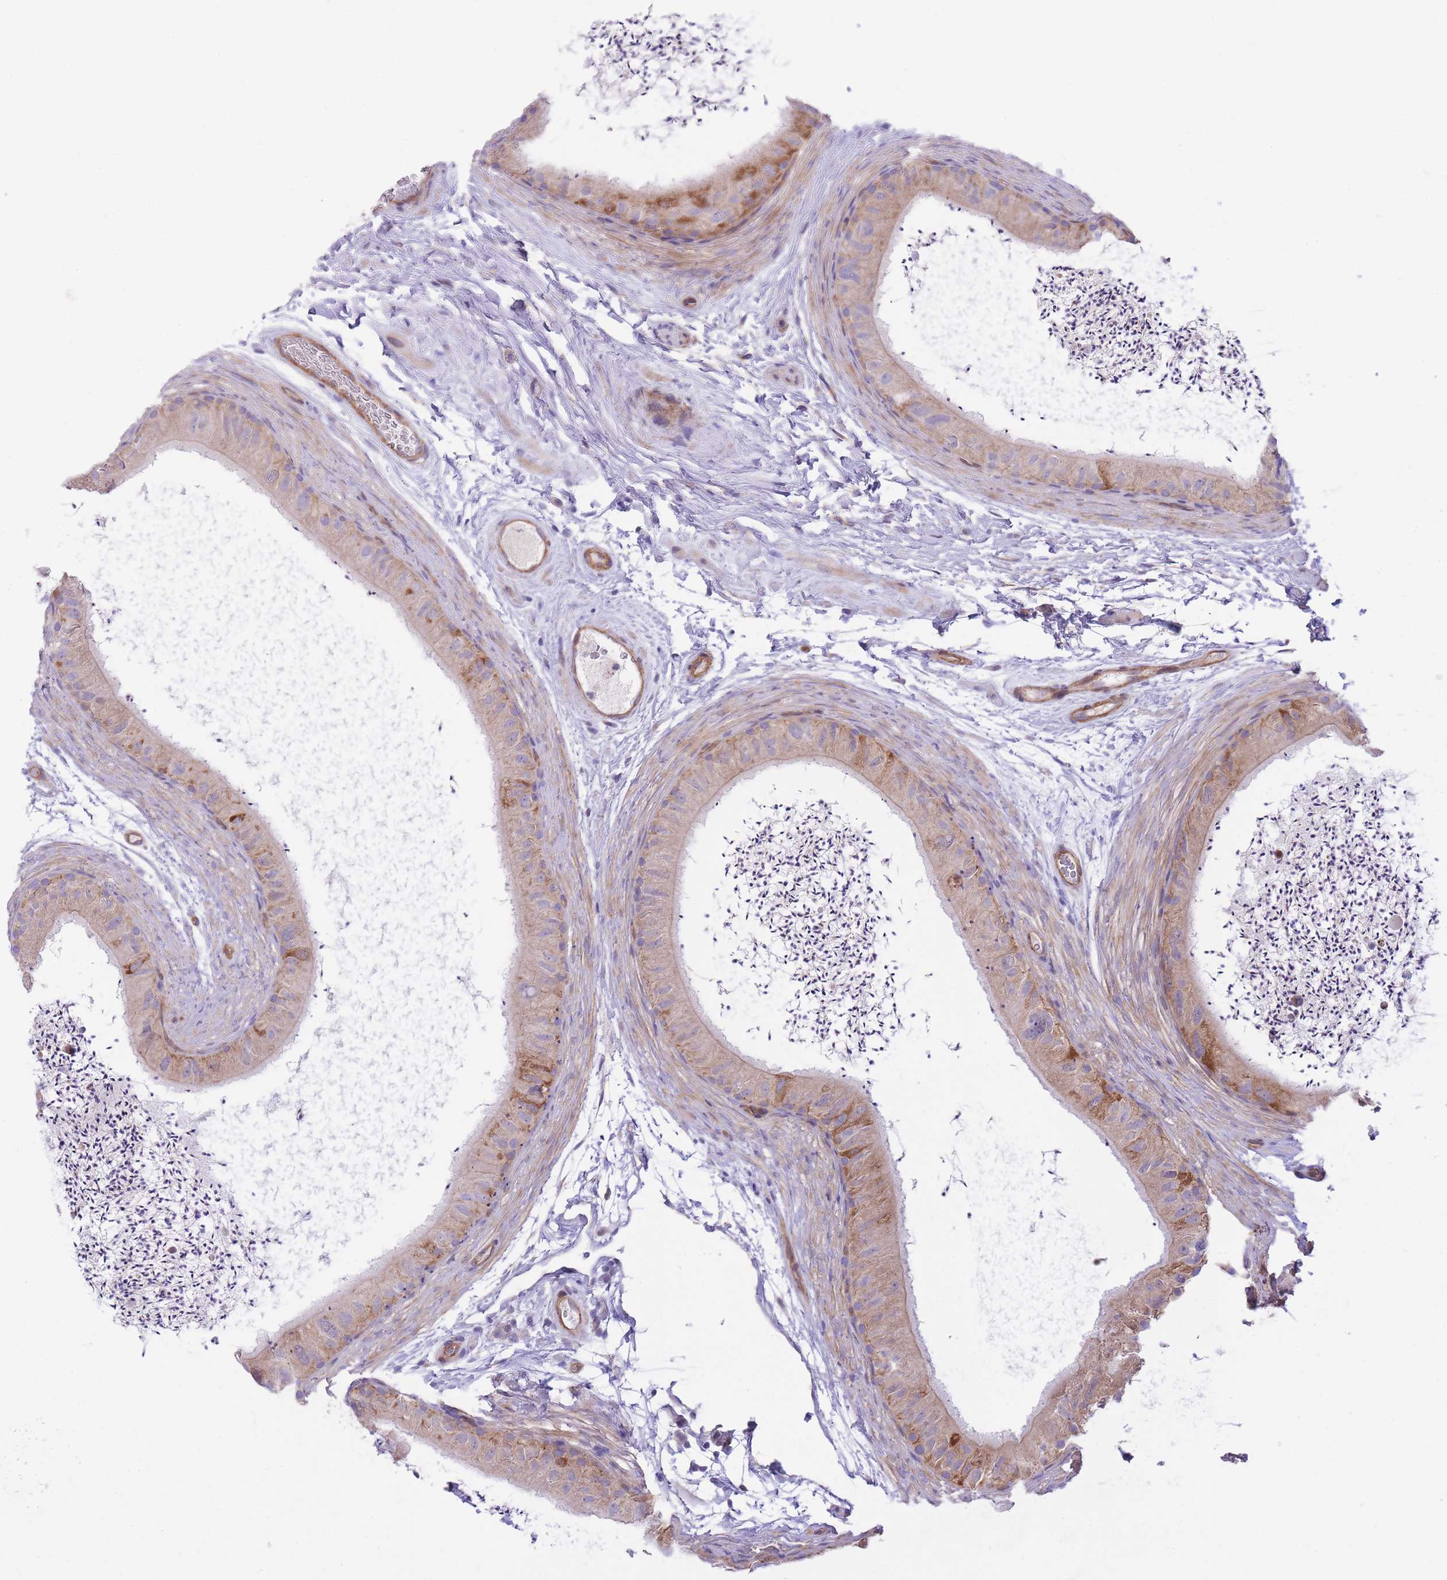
{"staining": {"intensity": "moderate", "quantity": "<25%", "location": "cytoplasmic/membranous"}, "tissue": "epididymis", "cell_type": "Glandular cells", "image_type": "normal", "snomed": [{"axis": "morphology", "description": "Normal tissue, NOS"}, {"axis": "topography", "description": "Epididymis"}], "caption": "Epididymis stained for a protein (brown) displays moderate cytoplasmic/membranous positive staining in approximately <25% of glandular cells.", "gene": "CHAC1", "patient": {"sex": "male", "age": 50}}